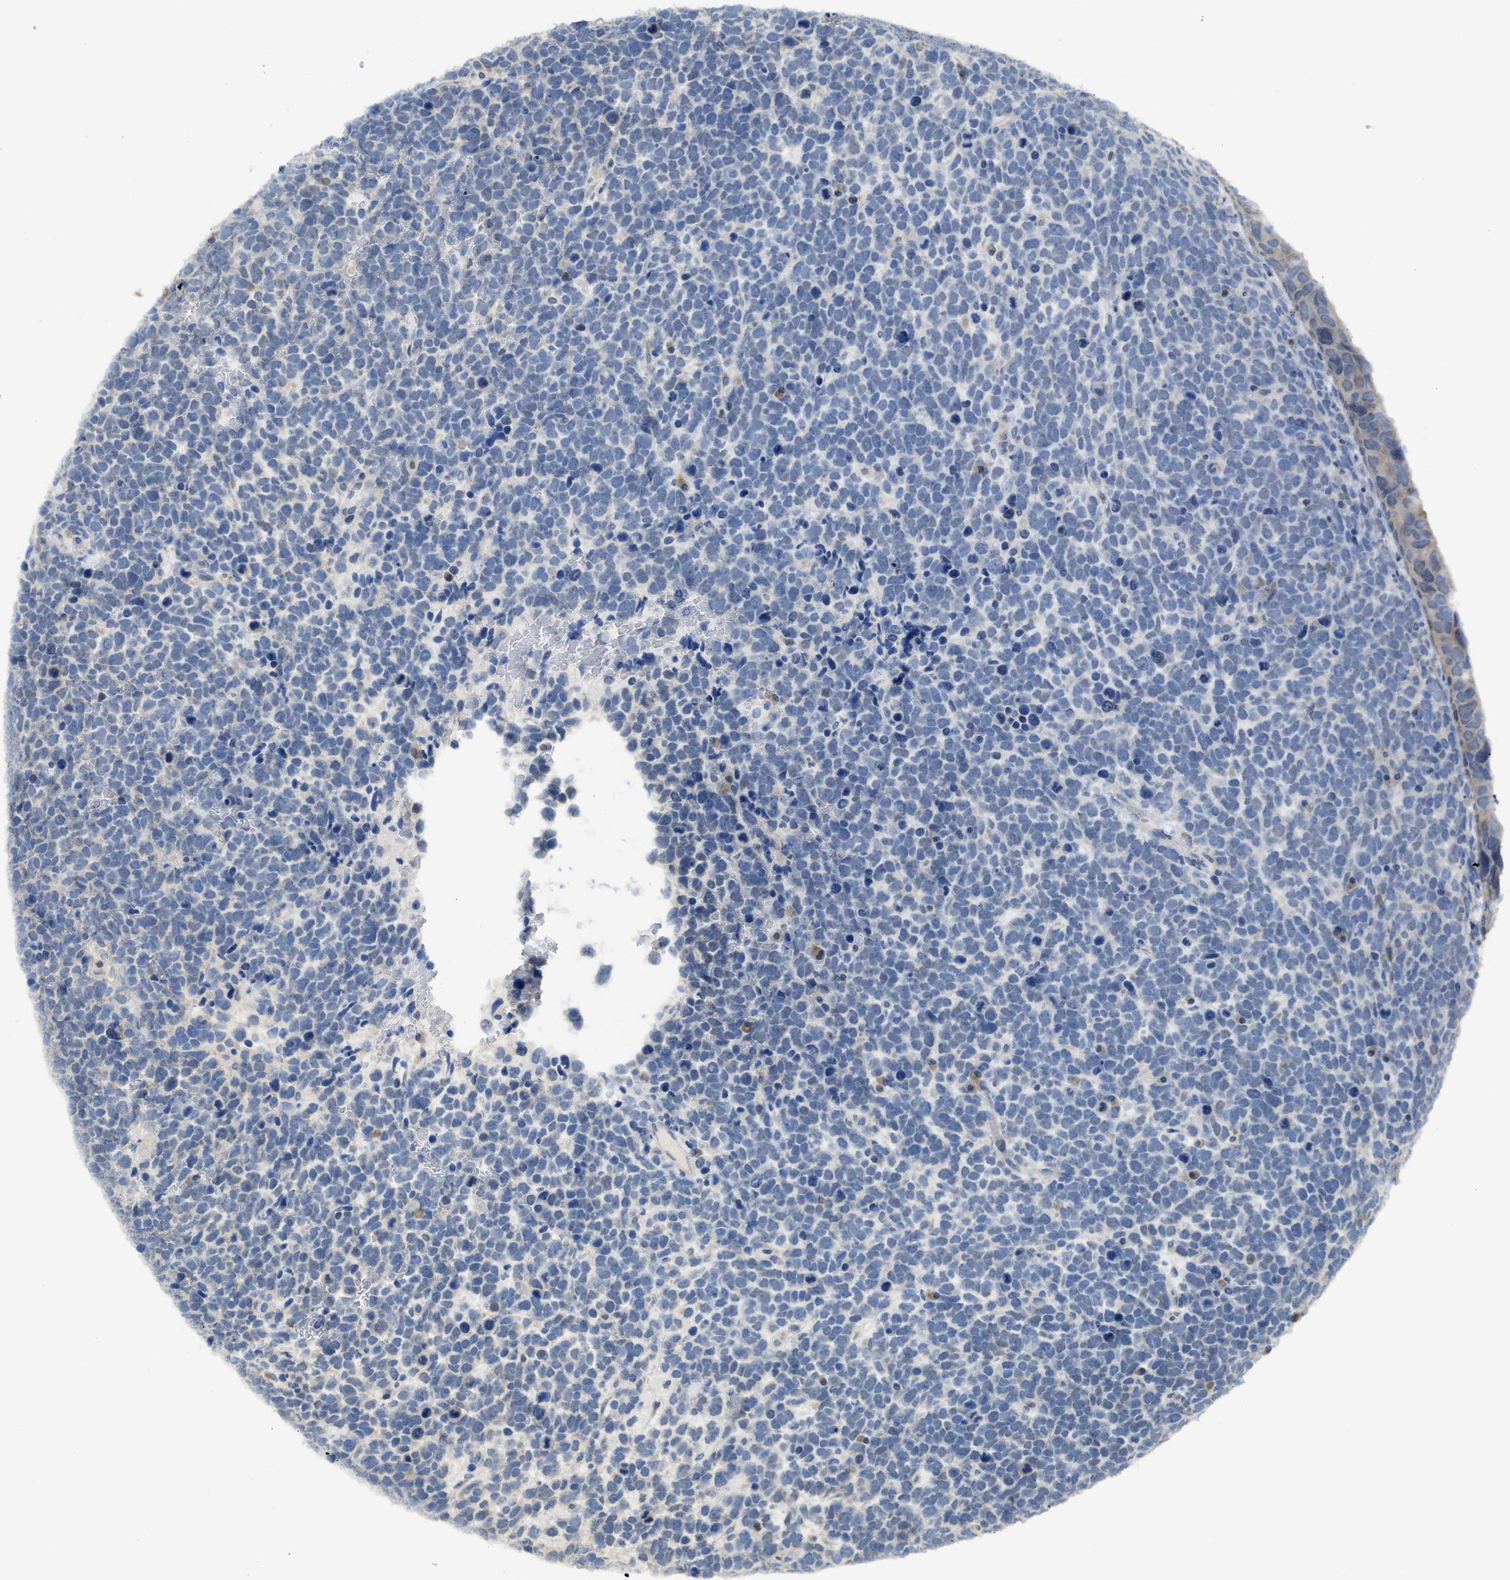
{"staining": {"intensity": "negative", "quantity": "none", "location": "none"}, "tissue": "urothelial cancer", "cell_type": "Tumor cells", "image_type": "cancer", "snomed": [{"axis": "morphology", "description": "Urothelial carcinoma, High grade"}, {"axis": "topography", "description": "Urinary bladder"}], "caption": "An immunohistochemistry (IHC) histopathology image of urothelial carcinoma (high-grade) is shown. There is no staining in tumor cells of urothelial carcinoma (high-grade). (Stains: DAB immunohistochemistry (IHC) with hematoxylin counter stain, Microscopy: brightfield microscopy at high magnification).", "gene": "SFXN2", "patient": {"sex": "female", "age": 82}}